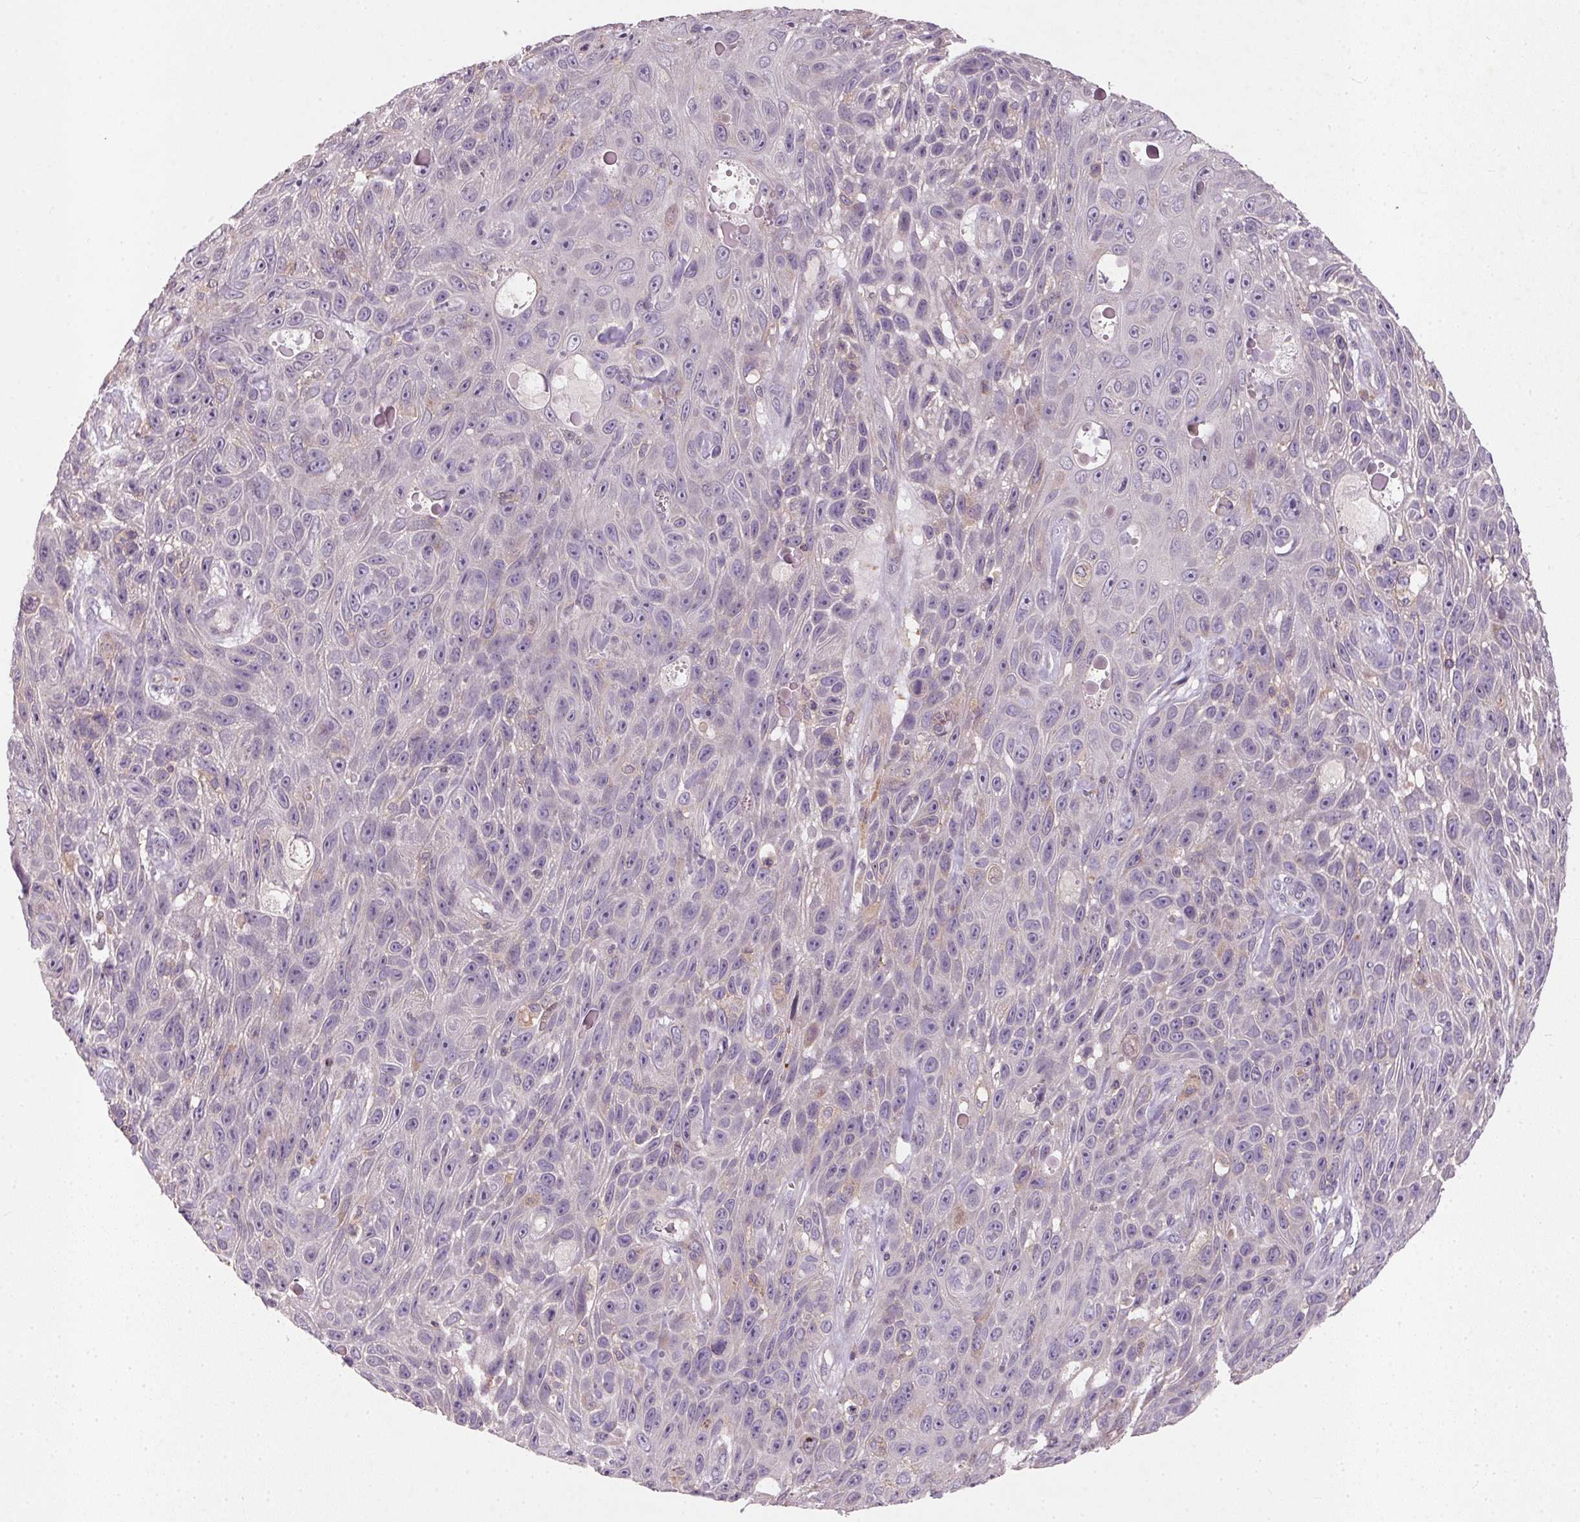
{"staining": {"intensity": "negative", "quantity": "none", "location": "none"}, "tissue": "skin cancer", "cell_type": "Tumor cells", "image_type": "cancer", "snomed": [{"axis": "morphology", "description": "Squamous cell carcinoma, NOS"}, {"axis": "topography", "description": "Skin"}], "caption": "Immunohistochemistry (IHC) photomicrograph of skin cancer (squamous cell carcinoma) stained for a protein (brown), which reveals no staining in tumor cells. (Immunohistochemistry, brightfield microscopy, high magnification).", "gene": "KCNK15", "patient": {"sex": "male", "age": 82}}